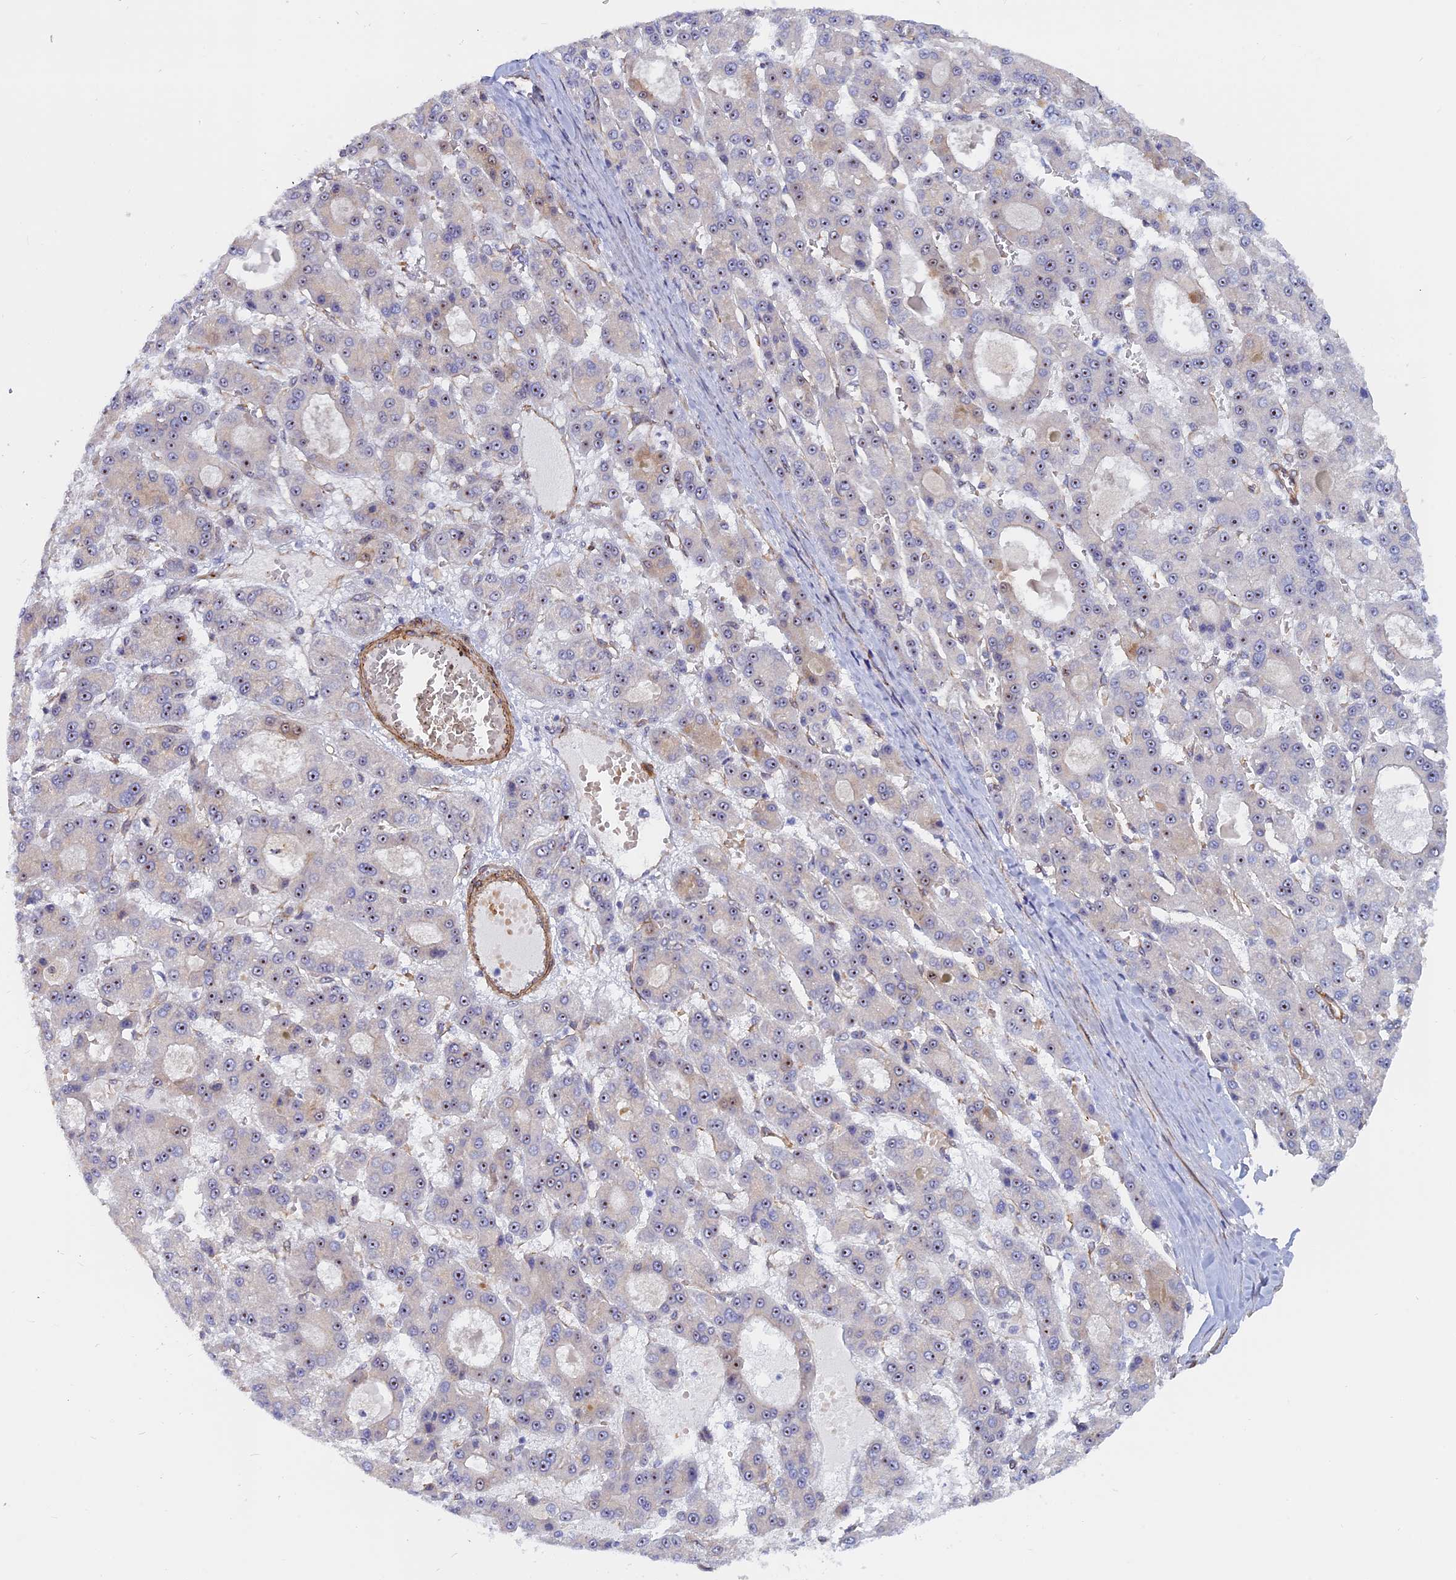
{"staining": {"intensity": "weak", "quantity": "25%-75%", "location": "nuclear"}, "tissue": "liver cancer", "cell_type": "Tumor cells", "image_type": "cancer", "snomed": [{"axis": "morphology", "description": "Carcinoma, Hepatocellular, NOS"}, {"axis": "topography", "description": "Liver"}], "caption": "Liver hepatocellular carcinoma stained with IHC shows weak nuclear staining in approximately 25%-75% of tumor cells.", "gene": "DBNDD1", "patient": {"sex": "male", "age": 70}}